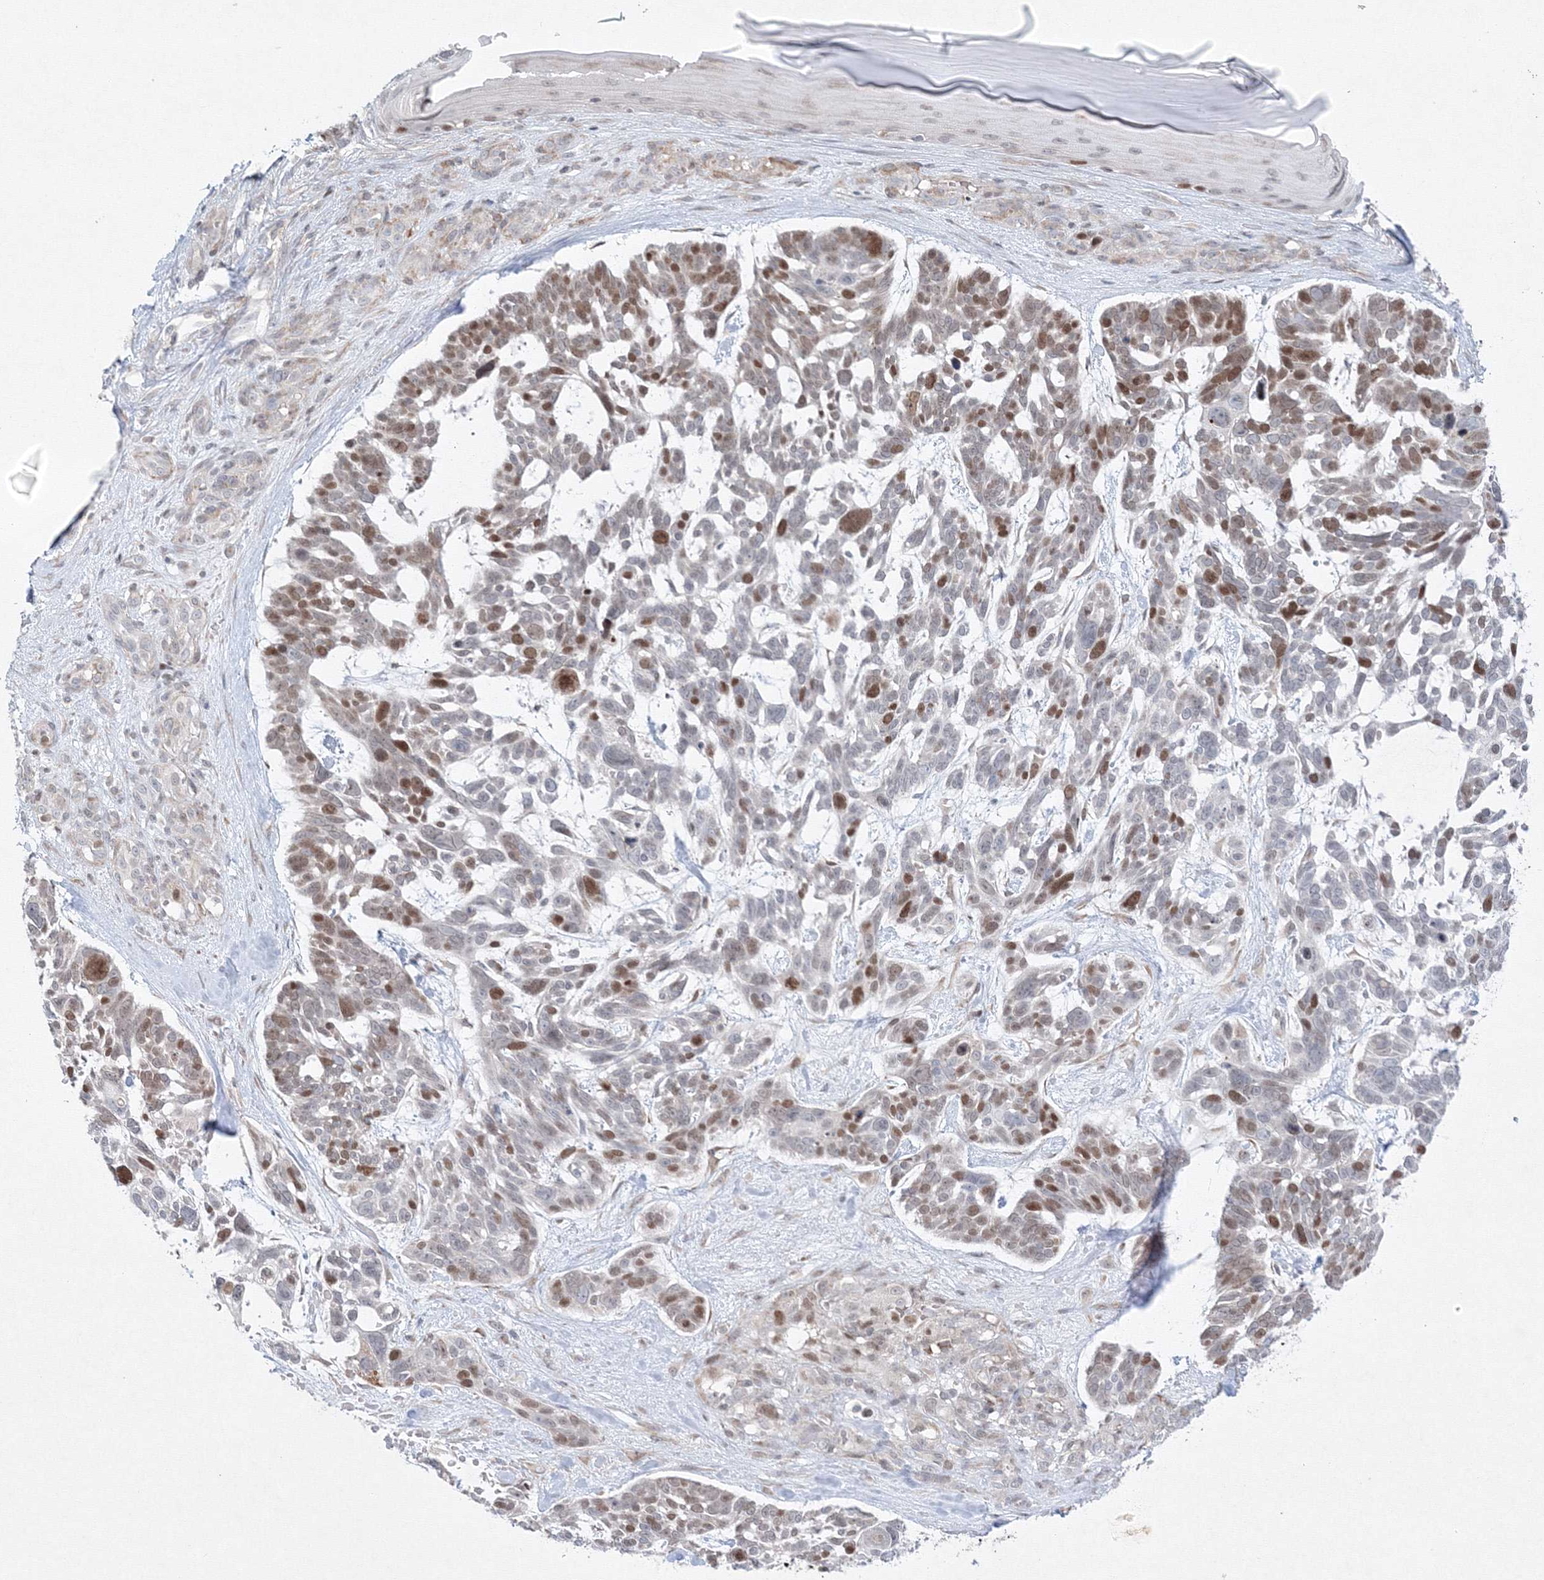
{"staining": {"intensity": "moderate", "quantity": "<25%", "location": "nuclear"}, "tissue": "skin cancer", "cell_type": "Tumor cells", "image_type": "cancer", "snomed": [{"axis": "morphology", "description": "Basal cell carcinoma"}, {"axis": "topography", "description": "Skin"}], "caption": "Human skin cancer stained with a protein marker reveals moderate staining in tumor cells.", "gene": "KIF4A", "patient": {"sex": "male", "age": 88}}